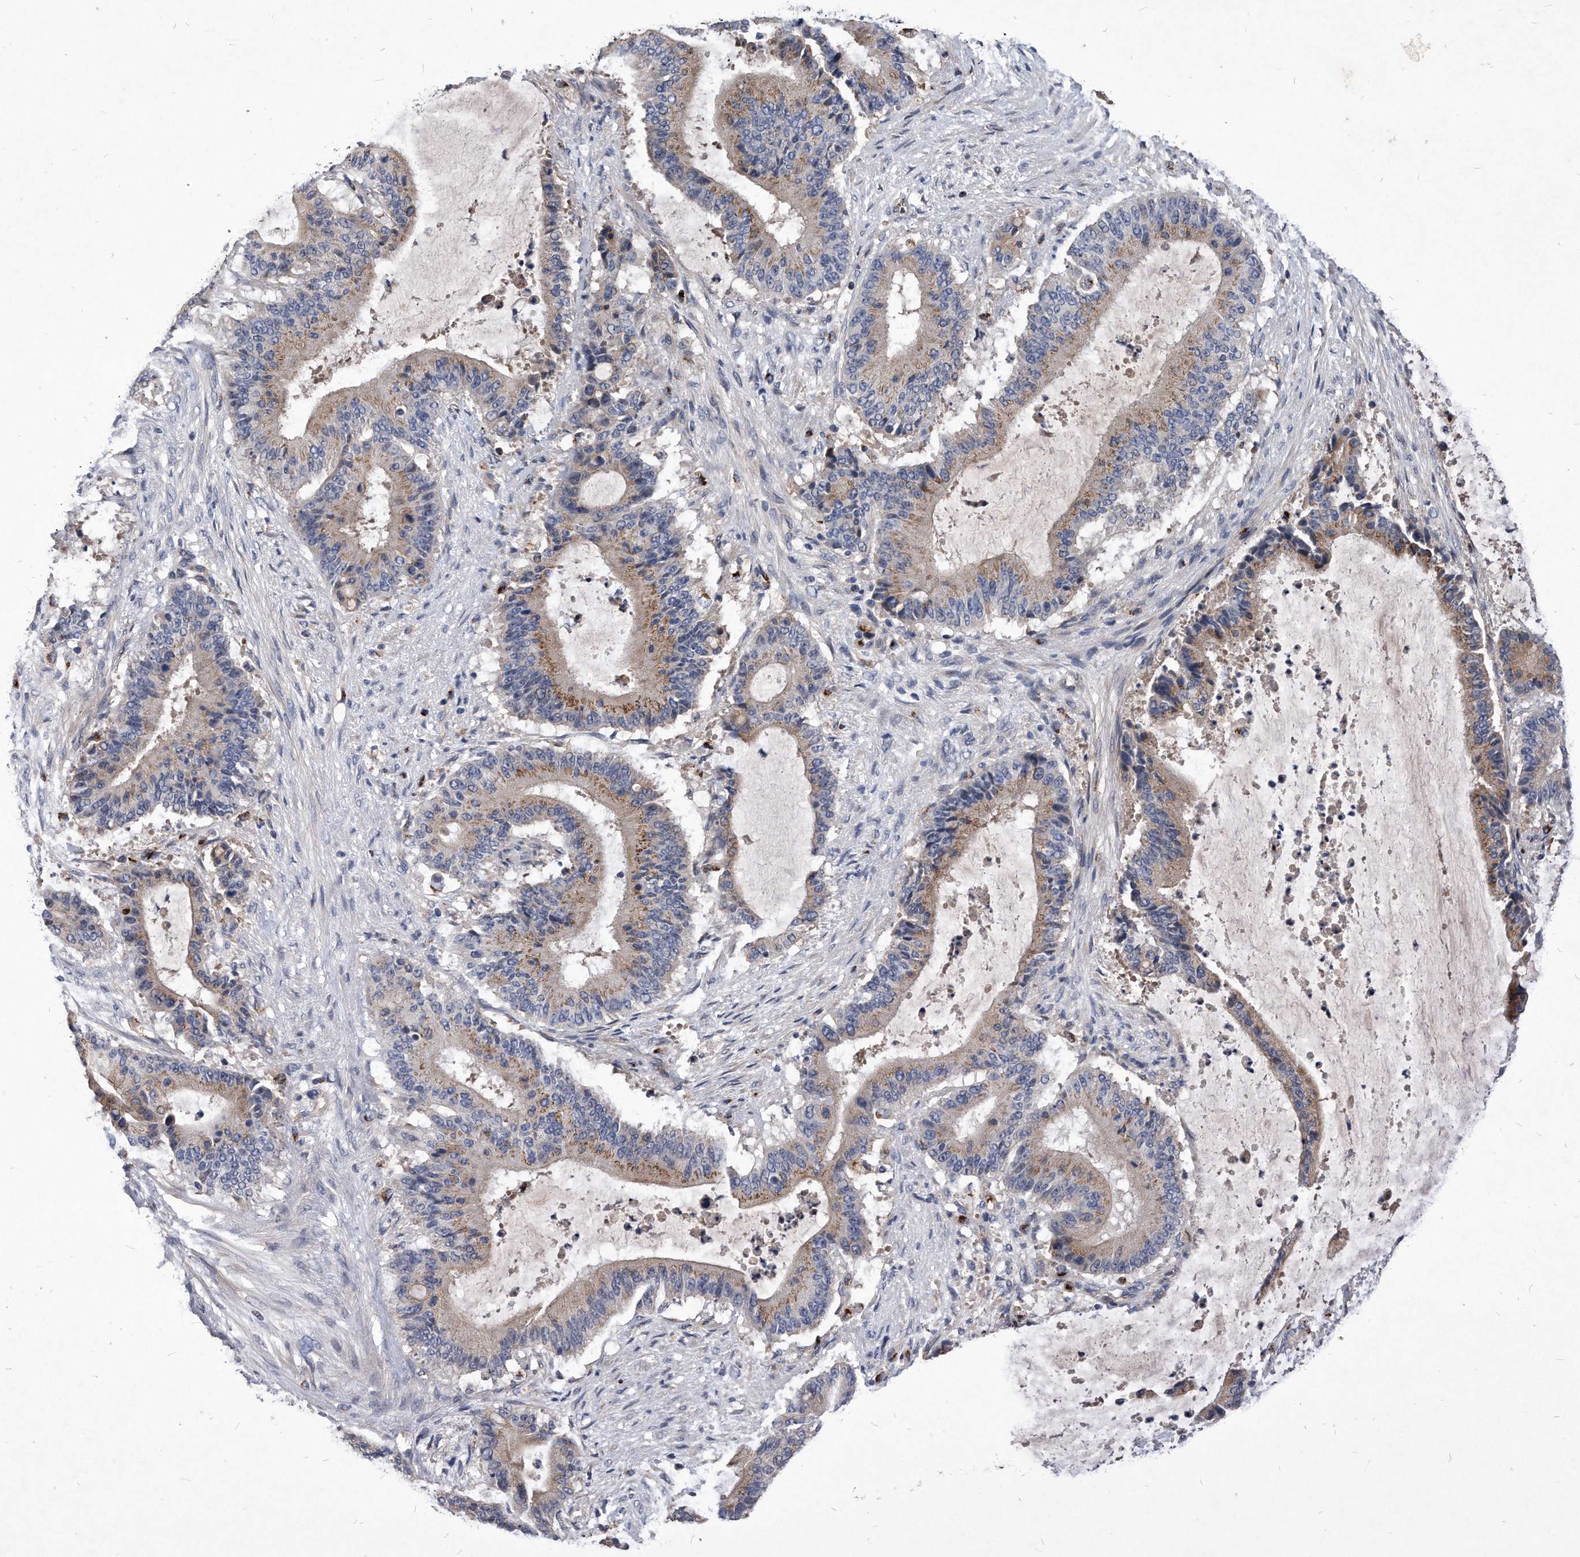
{"staining": {"intensity": "moderate", "quantity": ">75%", "location": "cytoplasmic/membranous"}, "tissue": "liver cancer", "cell_type": "Tumor cells", "image_type": "cancer", "snomed": [{"axis": "morphology", "description": "Normal tissue, NOS"}, {"axis": "morphology", "description": "Cholangiocarcinoma"}, {"axis": "topography", "description": "Liver"}, {"axis": "topography", "description": "Peripheral nerve tissue"}], "caption": "The photomicrograph displays immunohistochemical staining of cholangiocarcinoma (liver). There is moderate cytoplasmic/membranous positivity is seen in approximately >75% of tumor cells.", "gene": "MGAT4A", "patient": {"sex": "female", "age": 73}}